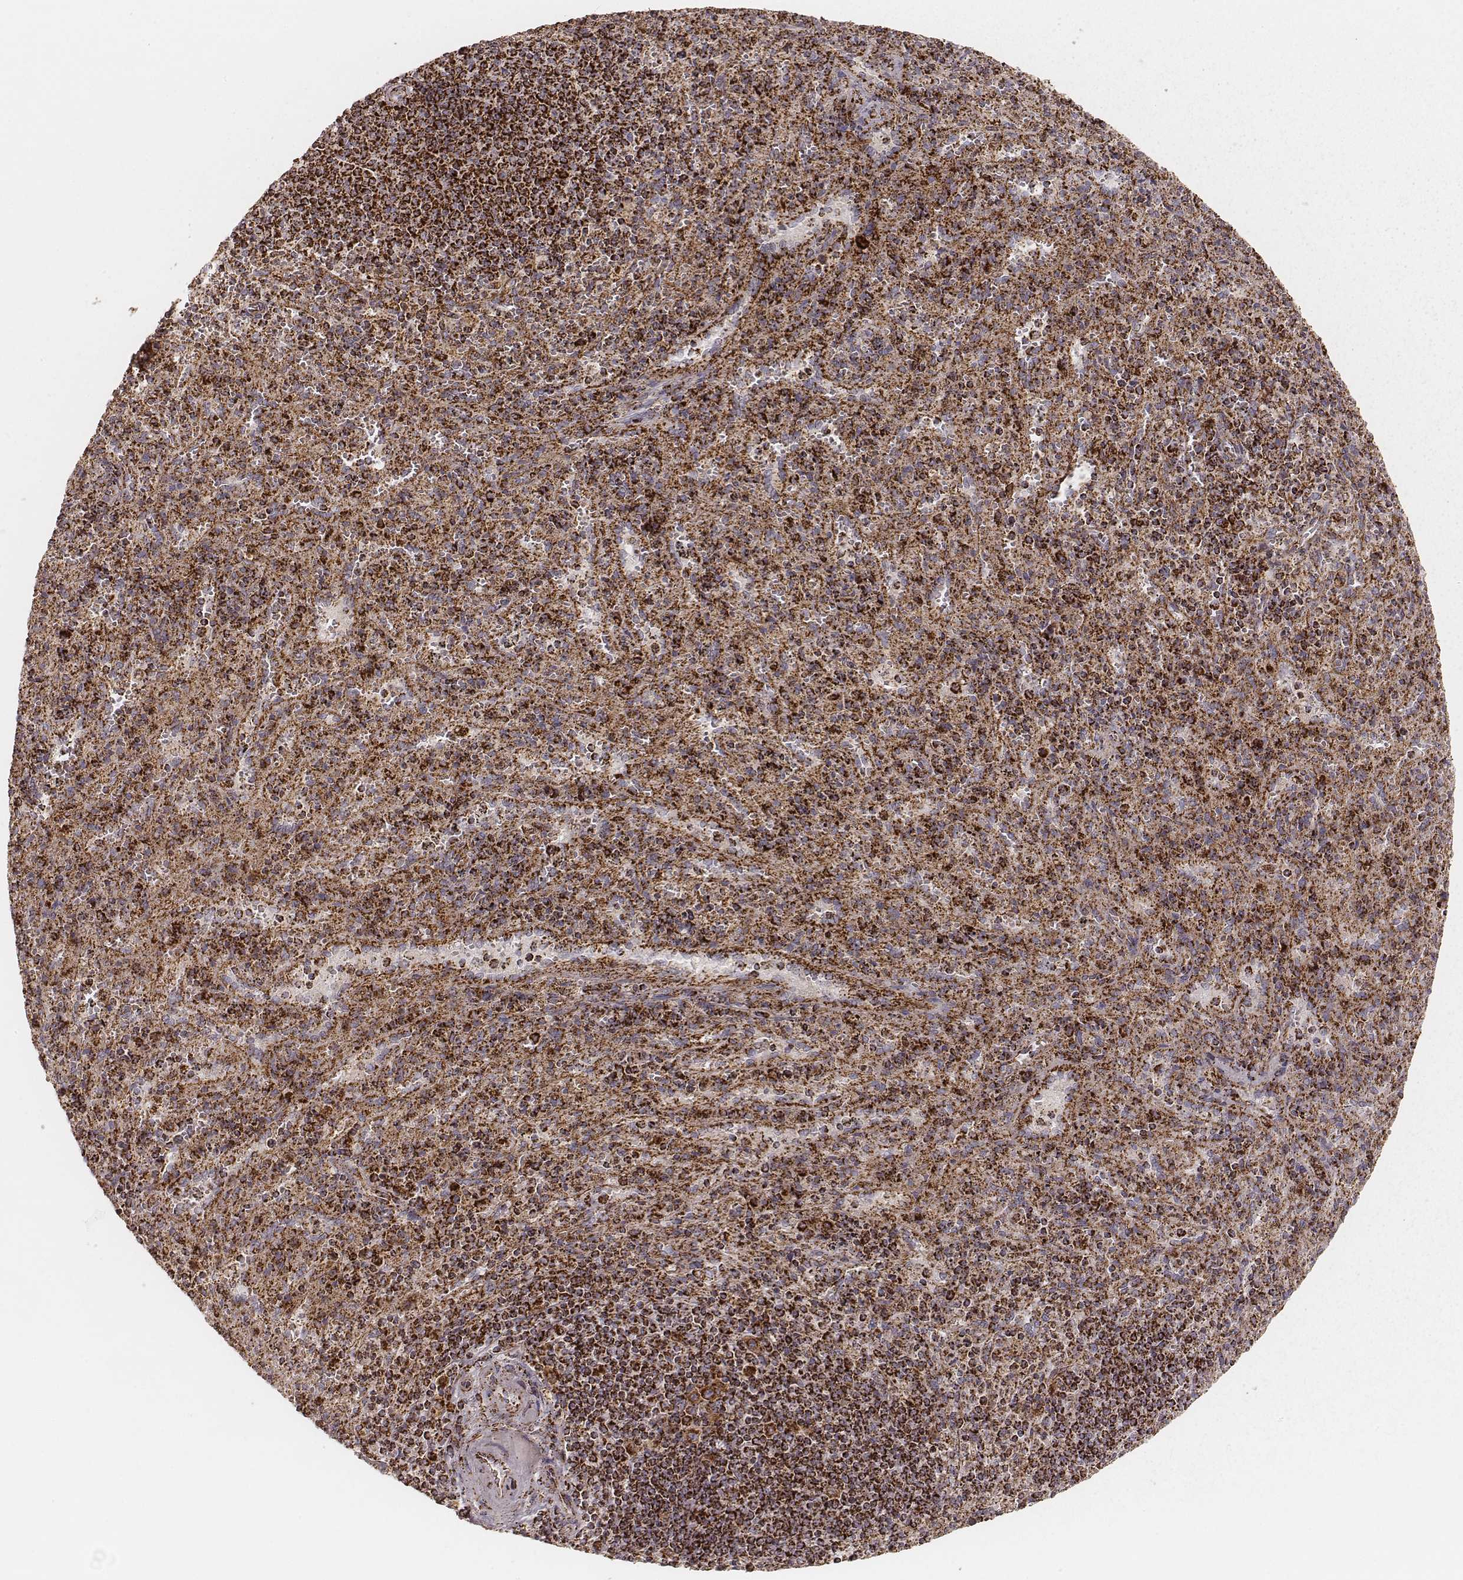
{"staining": {"intensity": "strong", "quantity": ">75%", "location": "cytoplasmic/membranous"}, "tissue": "spleen", "cell_type": "Cells in red pulp", "image_type": "normal", "snomed": [{"axis": "morphology", "description": "Normal tissue, NOS"}, {"axis": "topography", "description": "Spleen"}], "caption": "This histopathology image exhibits benign spleen stained with immunohistochemistry to label a protein in brown. The cytoplasmic/membranous of cells in red pulp show strong positivity for the protein. Nuclei are counter-stained blue.", "gene": "CS", "patient": {"sex": "male", "age": 57}}